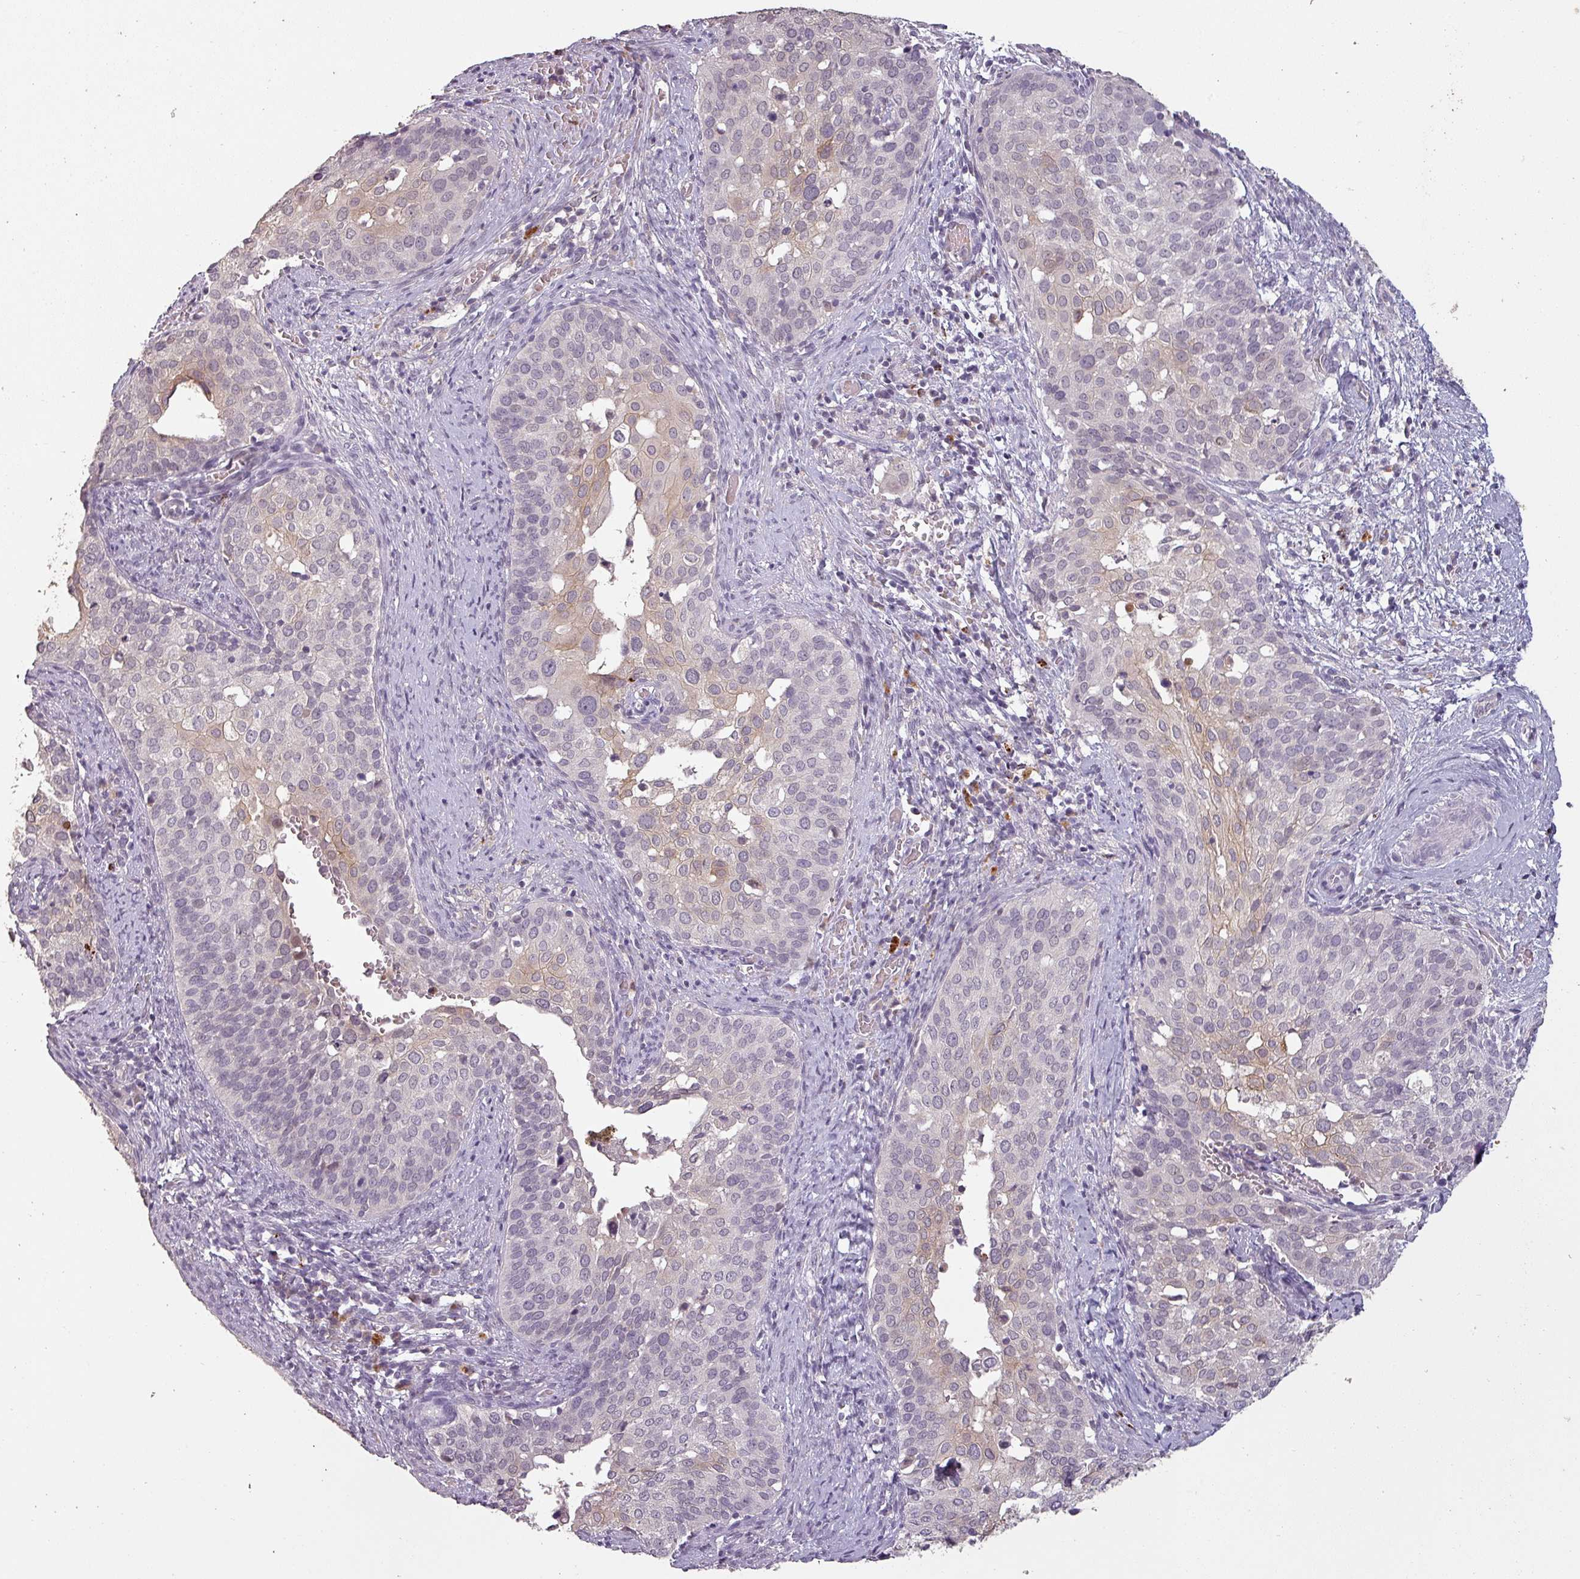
{"staining": {"intensity": "weak", "quantity": "<25%", "location": "cytoplasmic/membranous"}, "tissue": "cervical cancer", "cell_type": "Tumor cells", "image_type": "cancer", "snomed": [{"axis": "morphology", "description": "Squamous cell carcinoma, NOS"}, {"axis": "topography", "description": "Cervix"}], "caption": "Immunohistochemical staining of human cervical cancer (squamous cell carcinoma) demonstrates no significant expression in tumor cells.", "gene": "LYPLA1", "patient": {"sex": "female", "age": 44}}